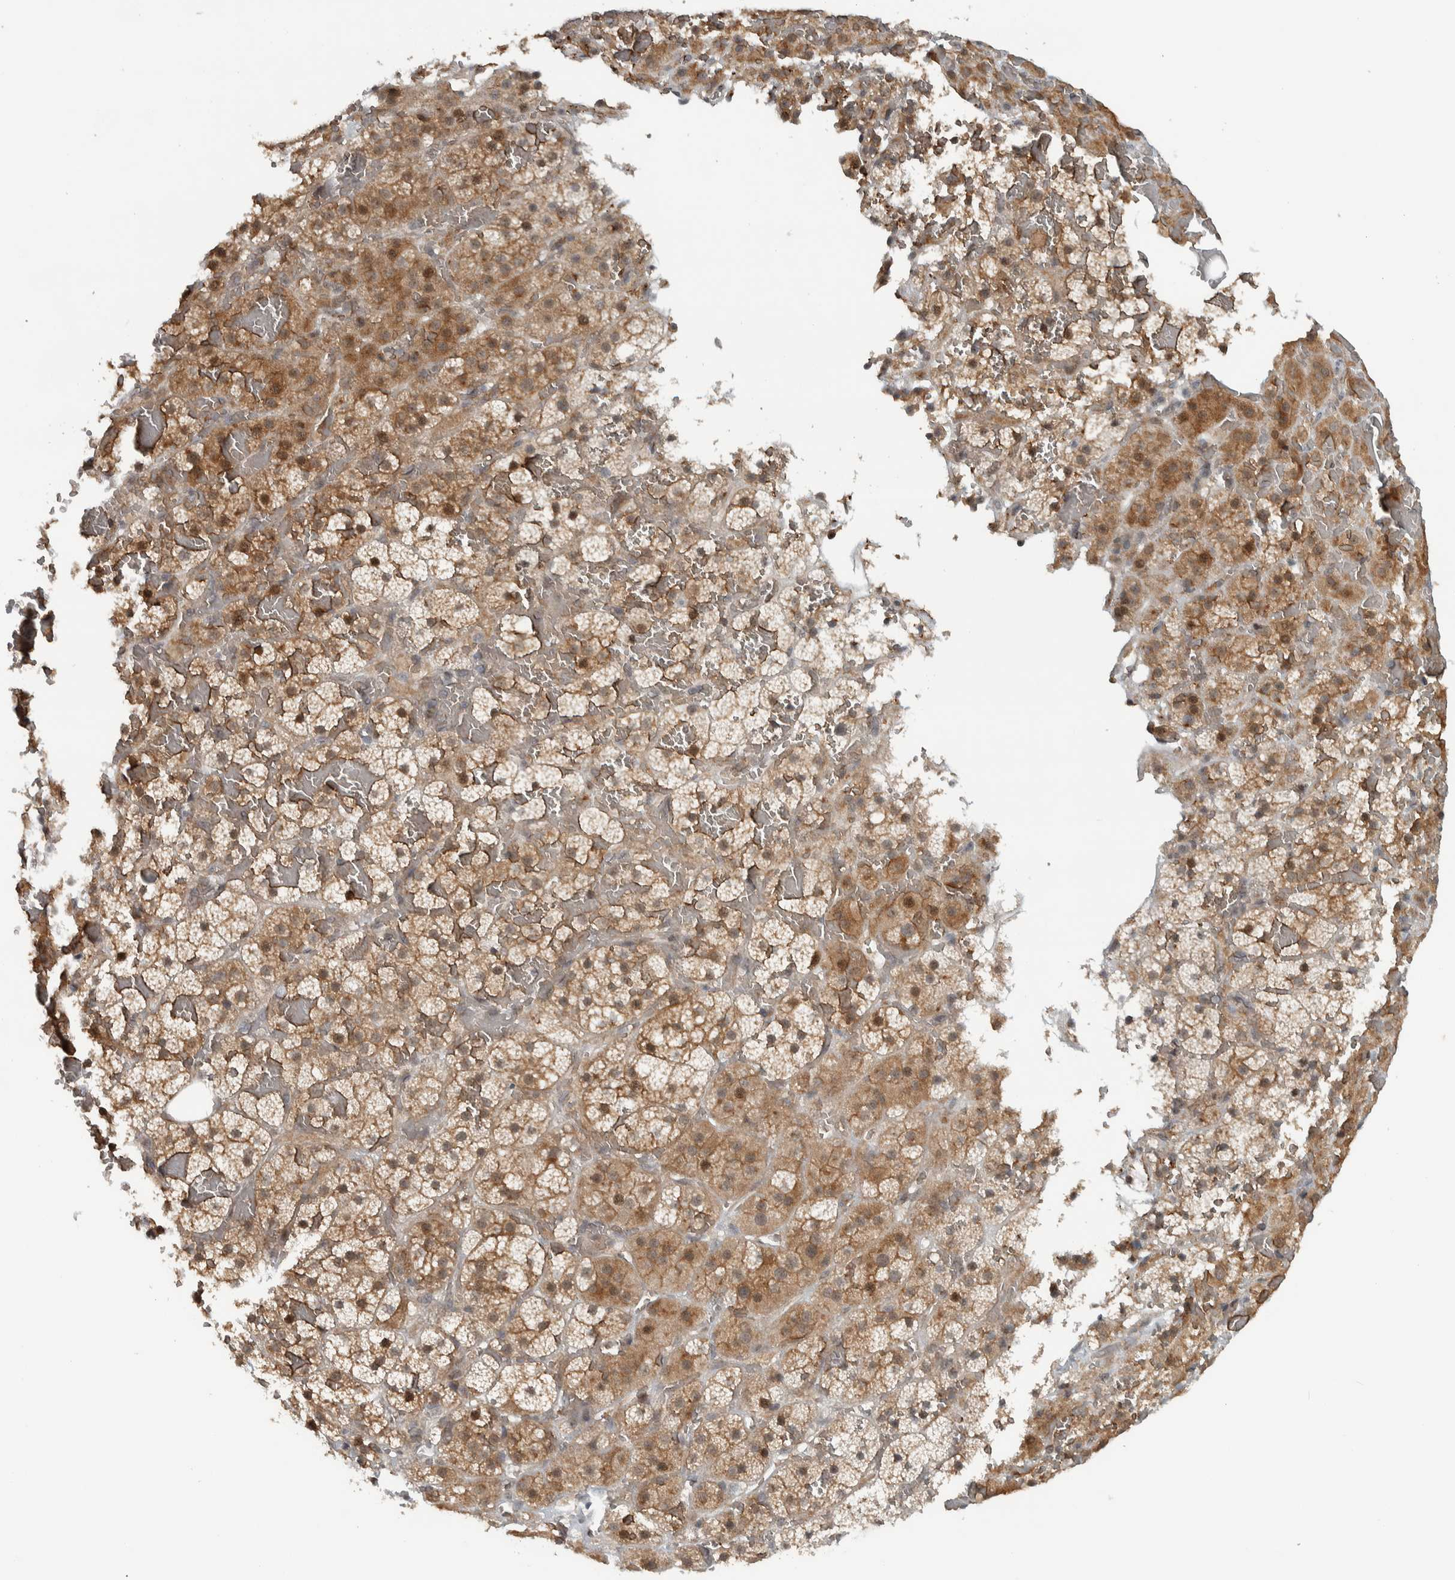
{"staining": {"intensity": "moderate", "quantity": ">75%", "location": "cytoplasmic/membranous,nuclear"}, "tissue": "adrenal gland", "cell_type": "Glandular cells", "image_type": "normal", "snomed": [{"axis": "morphology", "description": "Normal tissue, NOS"}, {"axis": "topography", "description": "Adrenal gland"}], "caption": "Immunohistochemistry of unremarkable adrenal gland reveals medium levels of moderate cytoplasmic/membranous,nuclear expression in approximately >75% of glandular cells. Ihc stains the protein in brown and the nuclei are stained blue.", "gene": "NAPG", "patient": {"sex": "female", "age": 59}}